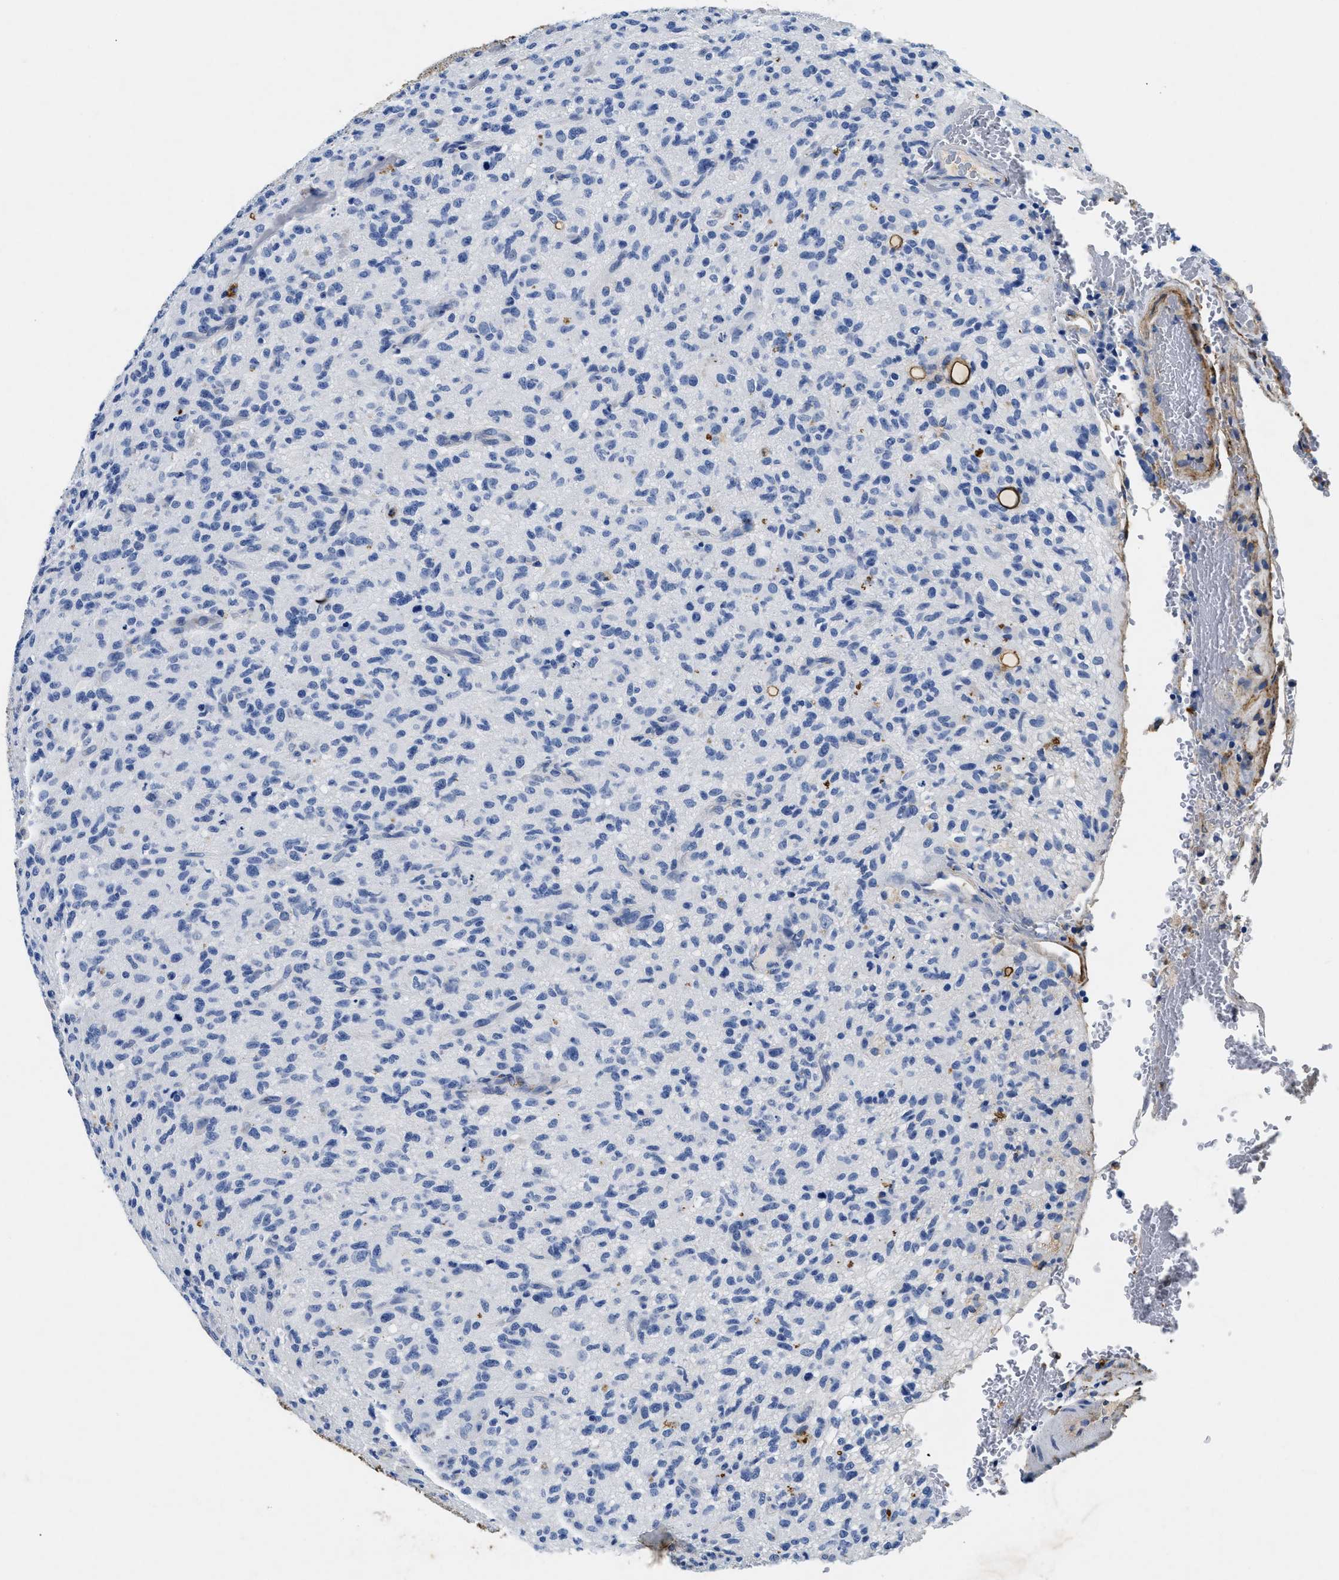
{"staining": {"intensity": "negative", "quantity": "none", "location": "none"}, "tissue": "glioma", "cell_type": "Tumor cells", "image_type": "cancer", "snomed": [{"axis": "morphology", "description": "Glioma, malignant, High grade"}, {"axis": "topography", "description": "Brain"}], "caption": "Immunohistochemistry (IHC) histopathology image of neoplastic tissue: malignant glioma (high-grade) stained with DAB displays no significant protein expression in tumor cells.", "gene": "LAMA3", "patient": {"sex": "male", "age": 71}}